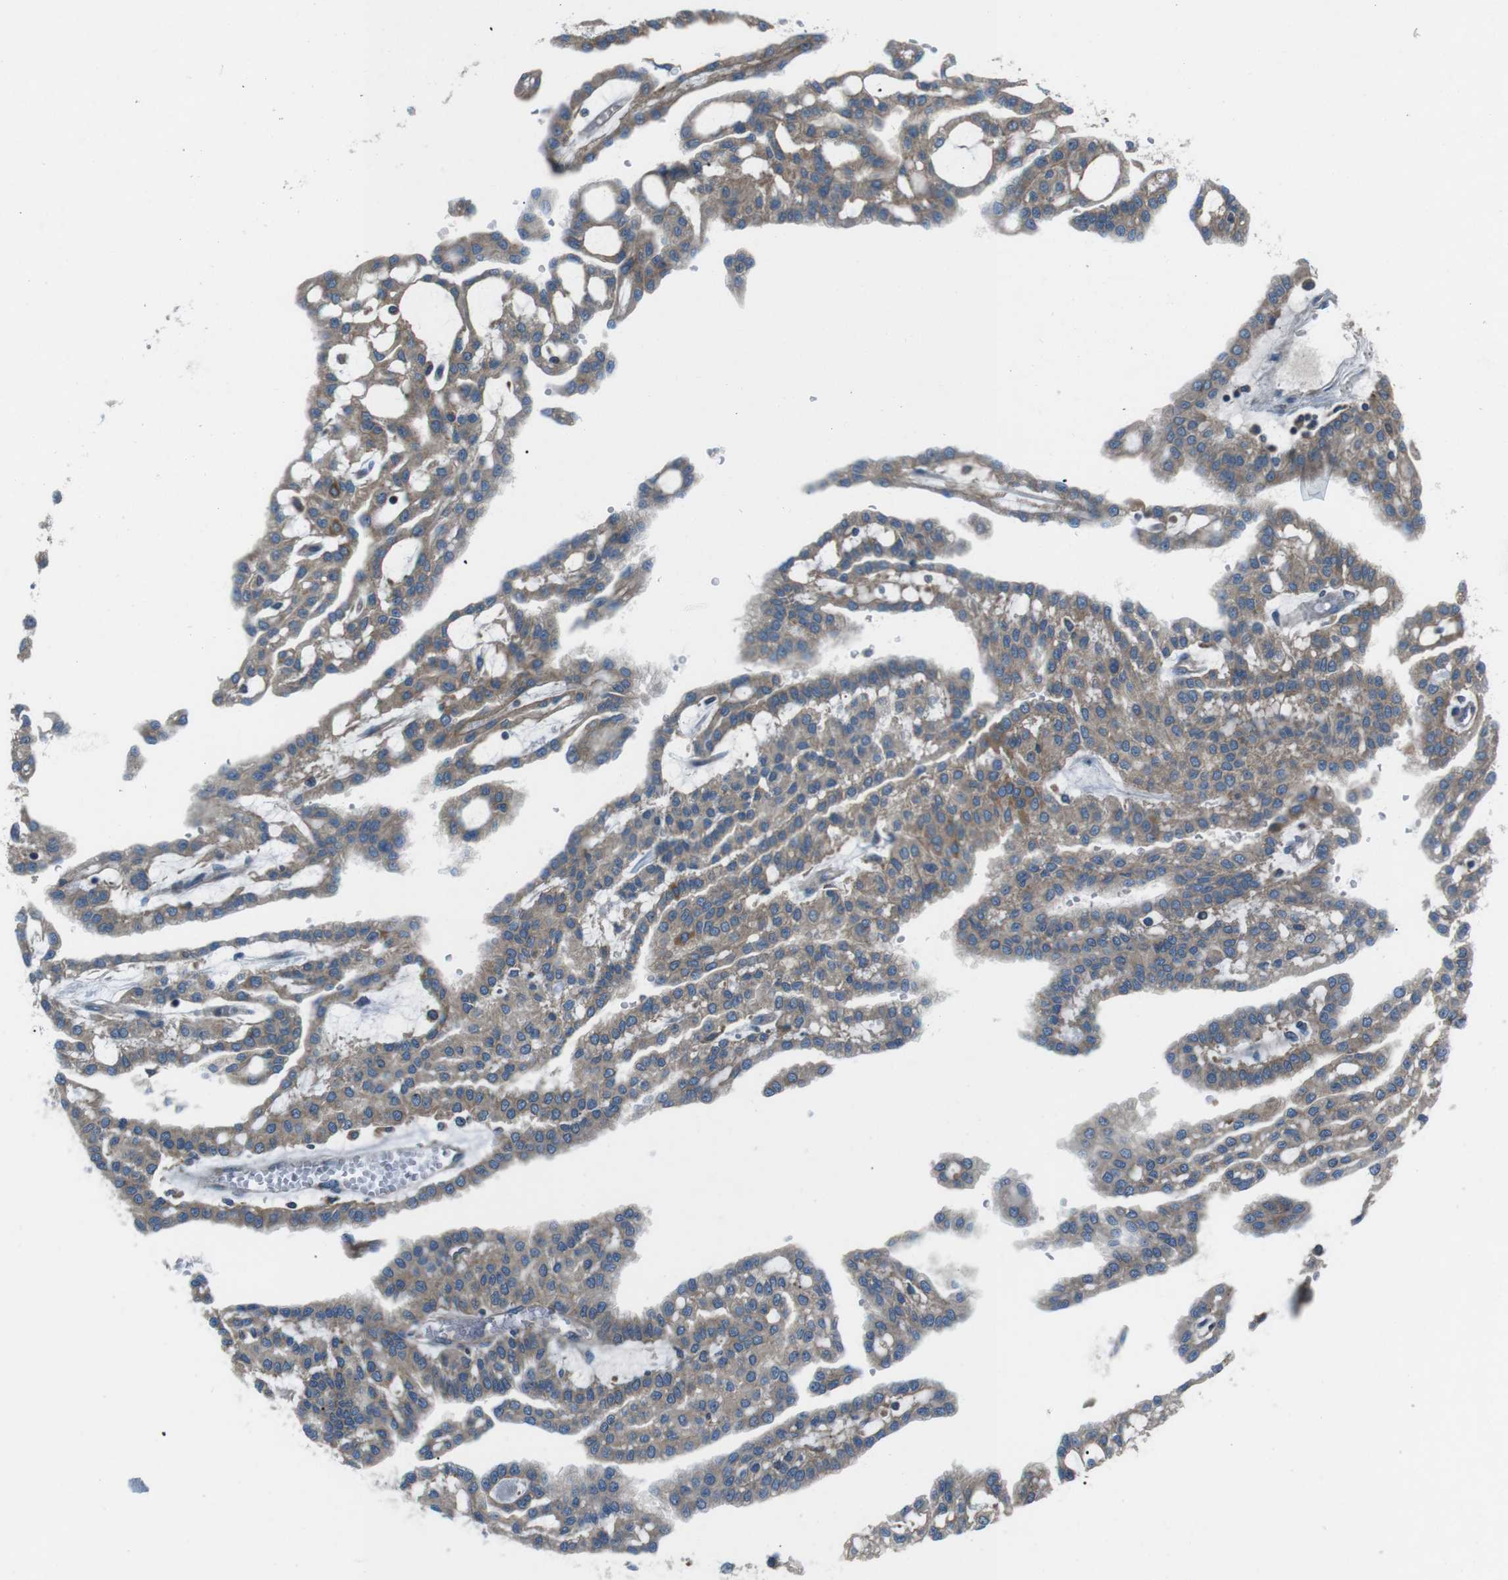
{"staining": {"intensity": "negative", "quantity": "none", "location": "none"}, "tissue": "renal cancer", "cell_type": "Tumor cells", "image_type": "cancer", "snomed": [{"axis": "morphology", "description": "Adenocarcinoma, NOS"}, {"axis": "topography", "description": "Kidney"}], "caption": "Immunohistochemical staining of human renal cancer shows no significant staining in tumor cells.", "gene": "FAM3B", "patient": {"sex": "male", "age": 63}}